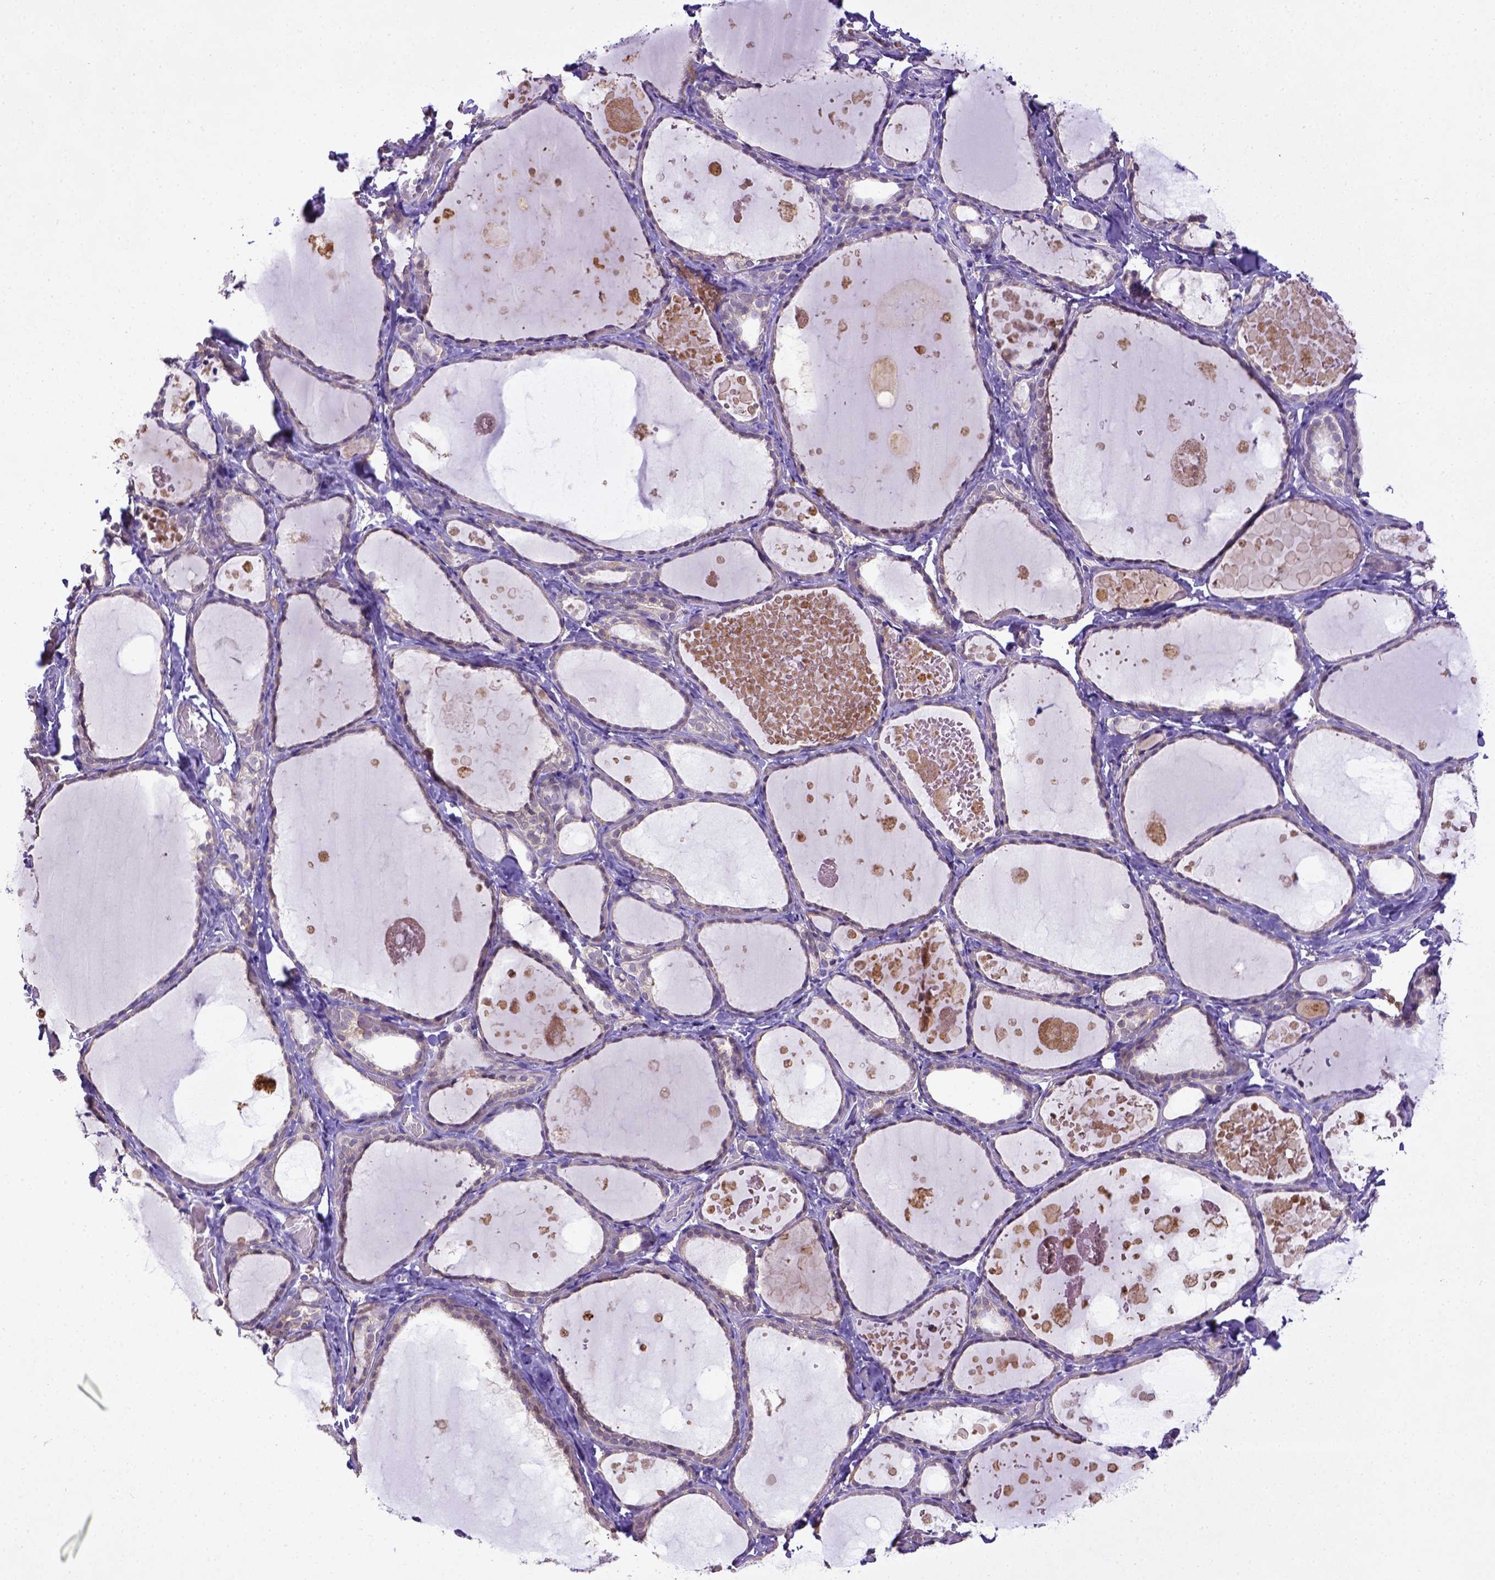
{"staining": {"intensity": "negative", "quantity": "none", "location": "none"}, "tissue": "thyroid gland", "cell_type": "Glandular cells", "image_type": "normal", "snomed": [{"axis": "morphology", "description": "Normal tissue, NOS"}, {"axis": "topography", "description": "Thyroid gland"}], "caption": "Immunohistochemistry histopathology image of normal thyroid gland: human thyroid gland stained with DAB (3,3'-diaminobenzidine) exhibits no significant protein positivity in glandular cells. (Immunohistochemistry (ihc), brightfield microscopy, high magnification).", "gene": "CD40", "patient": {"sex": "female", "age": 56}}